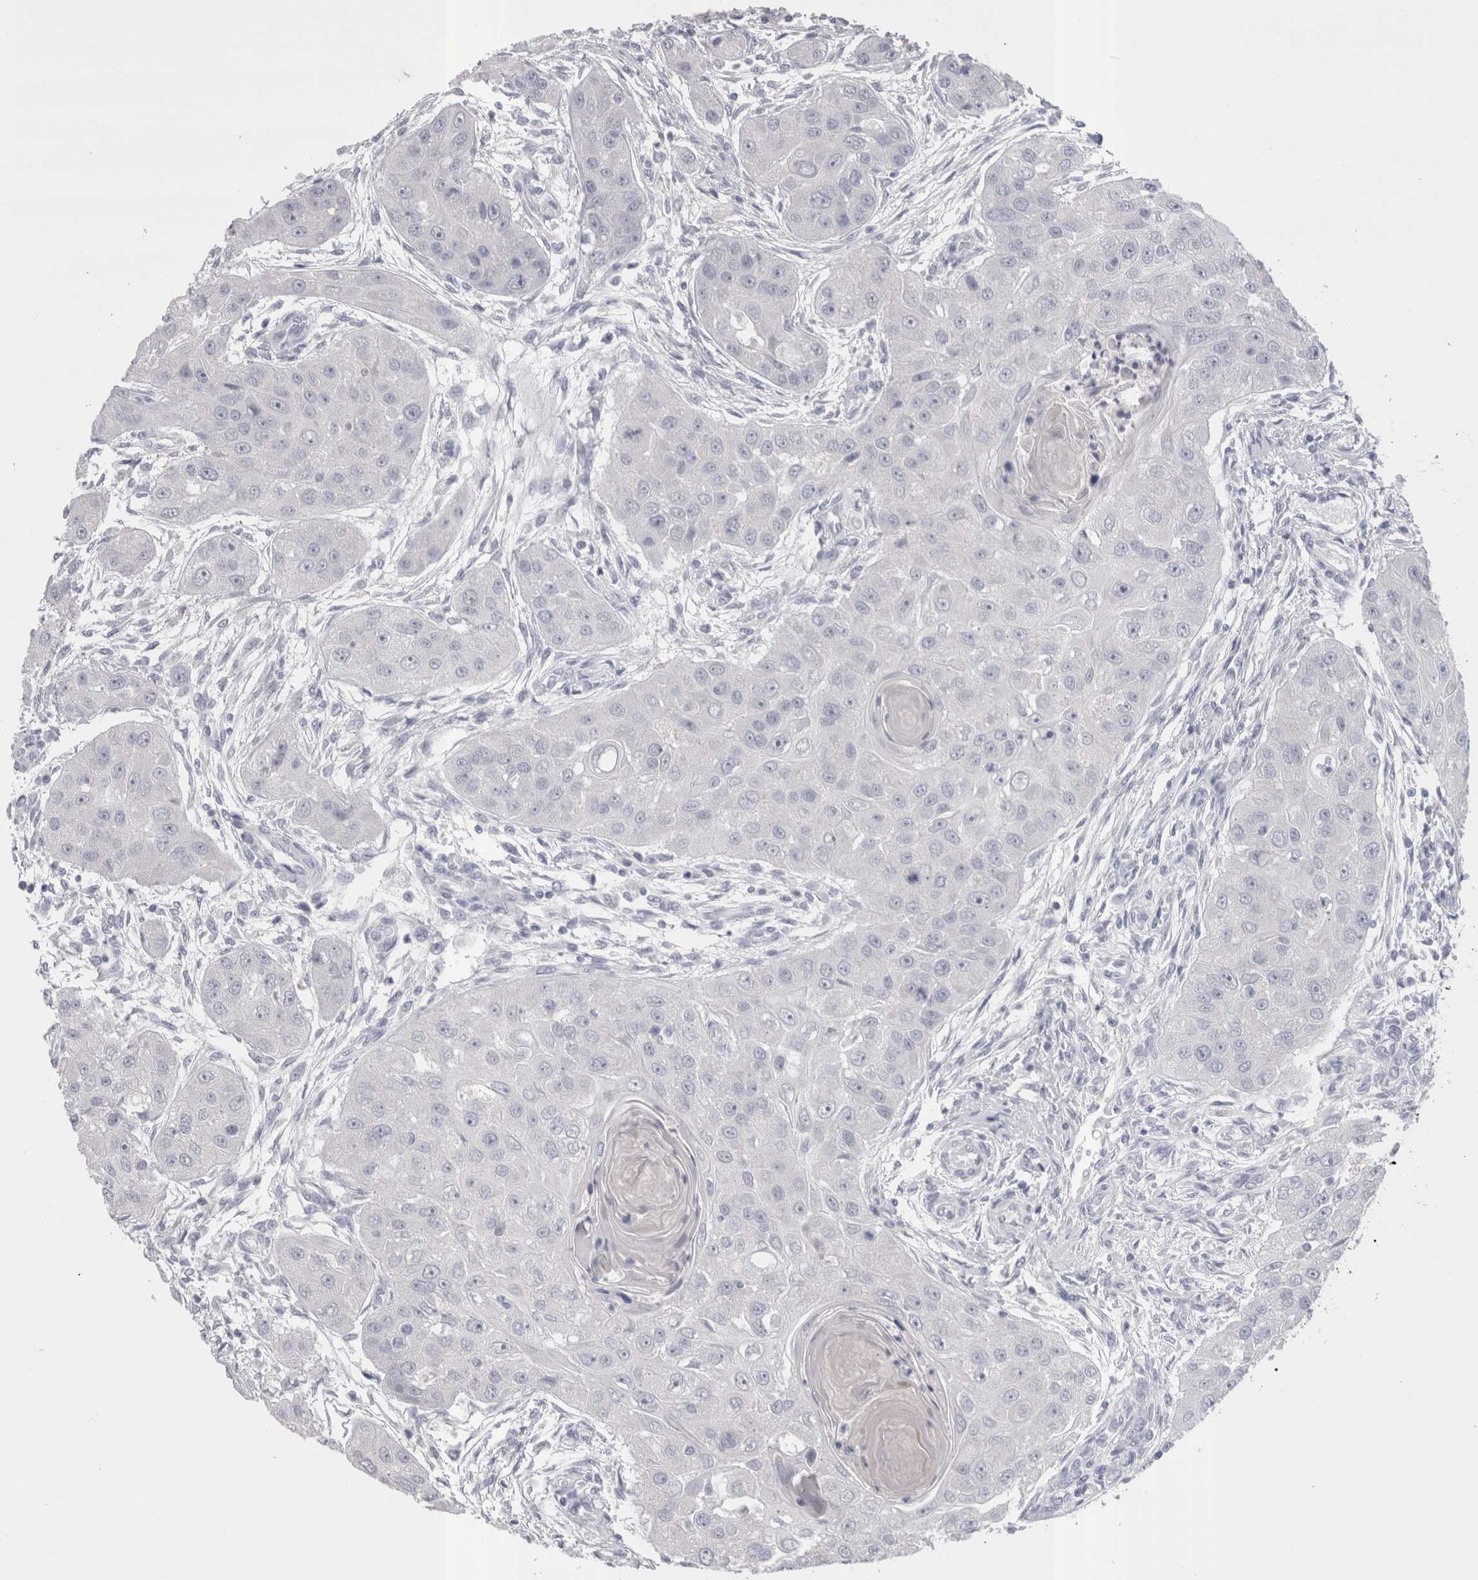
{"staining": {"intensity": "negative", "quantity": "none", "location": "none"}, "tissue": "head and neck cancer", "cell_type": "Tumor cells", "image_type": "cancer", "snomed": [{"axis": "morphology", "description": "Normal tissue, NOS"}, {"axis": "morphology", "description": "Squamous cell carcinoma, NOS"}, {"axis": "topography", "description": "Skeletal muscle"}, {"axis": "topography", "description": "Head-Neck"}], "caption": "High magnification brightfield microscopy of head and neck cancer (squamous cell carcinoma) stained with DAB (brown) and counterstained with hematoxylin (blue): tumor cells show no significant expression. (Stains: DAB immunohistochemistry with hematoxylin counter stain, Microscopy: brightfield microscopy at high magnification).", "gene": "SUCNR1", "patient": {"sex": "male", "age": 51}}